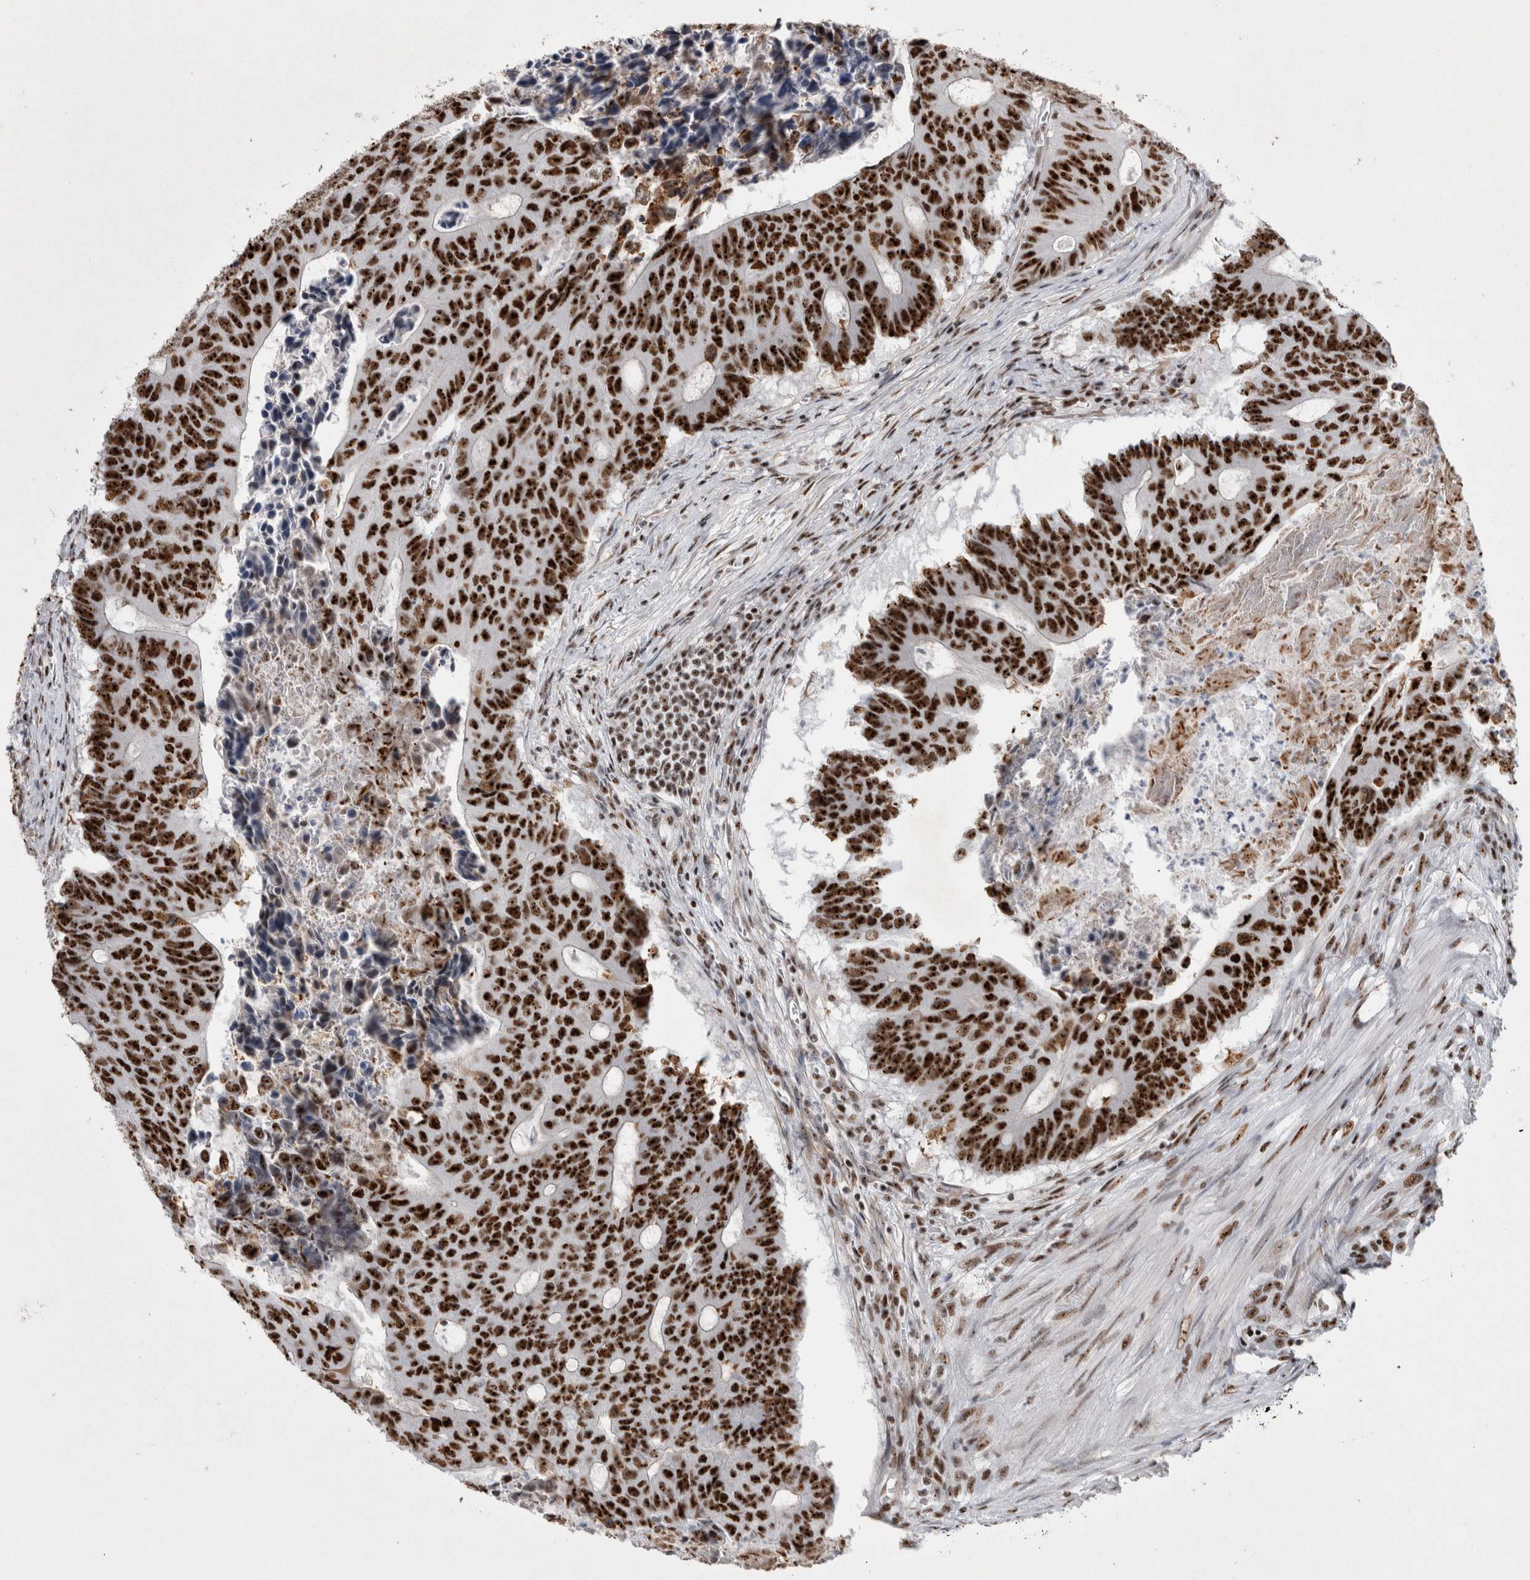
{"staining": {"intensity": "strong", "quantity": ">75%", "location": "nuclear"}, "tissue": "colorectal cancer", "cell_type": "Tumor cells", "image_type": "cancer", "snomed": [{"axis": "morphology", "description": "Adenocarcinoma, NOS"}, {"axis": "topography", "description": "Colon"}], "caption": "IHC histopathology image of neoplastic tissue: colorectal cancer (adenocarcinoma) stained using IHC reveals high levels of strong protein expression localized specifically in the nuclear of tumor cells, appearing as a nuclear brown color.", "gene": "NCL", "patient": {"sex": "male", "age": 87}}